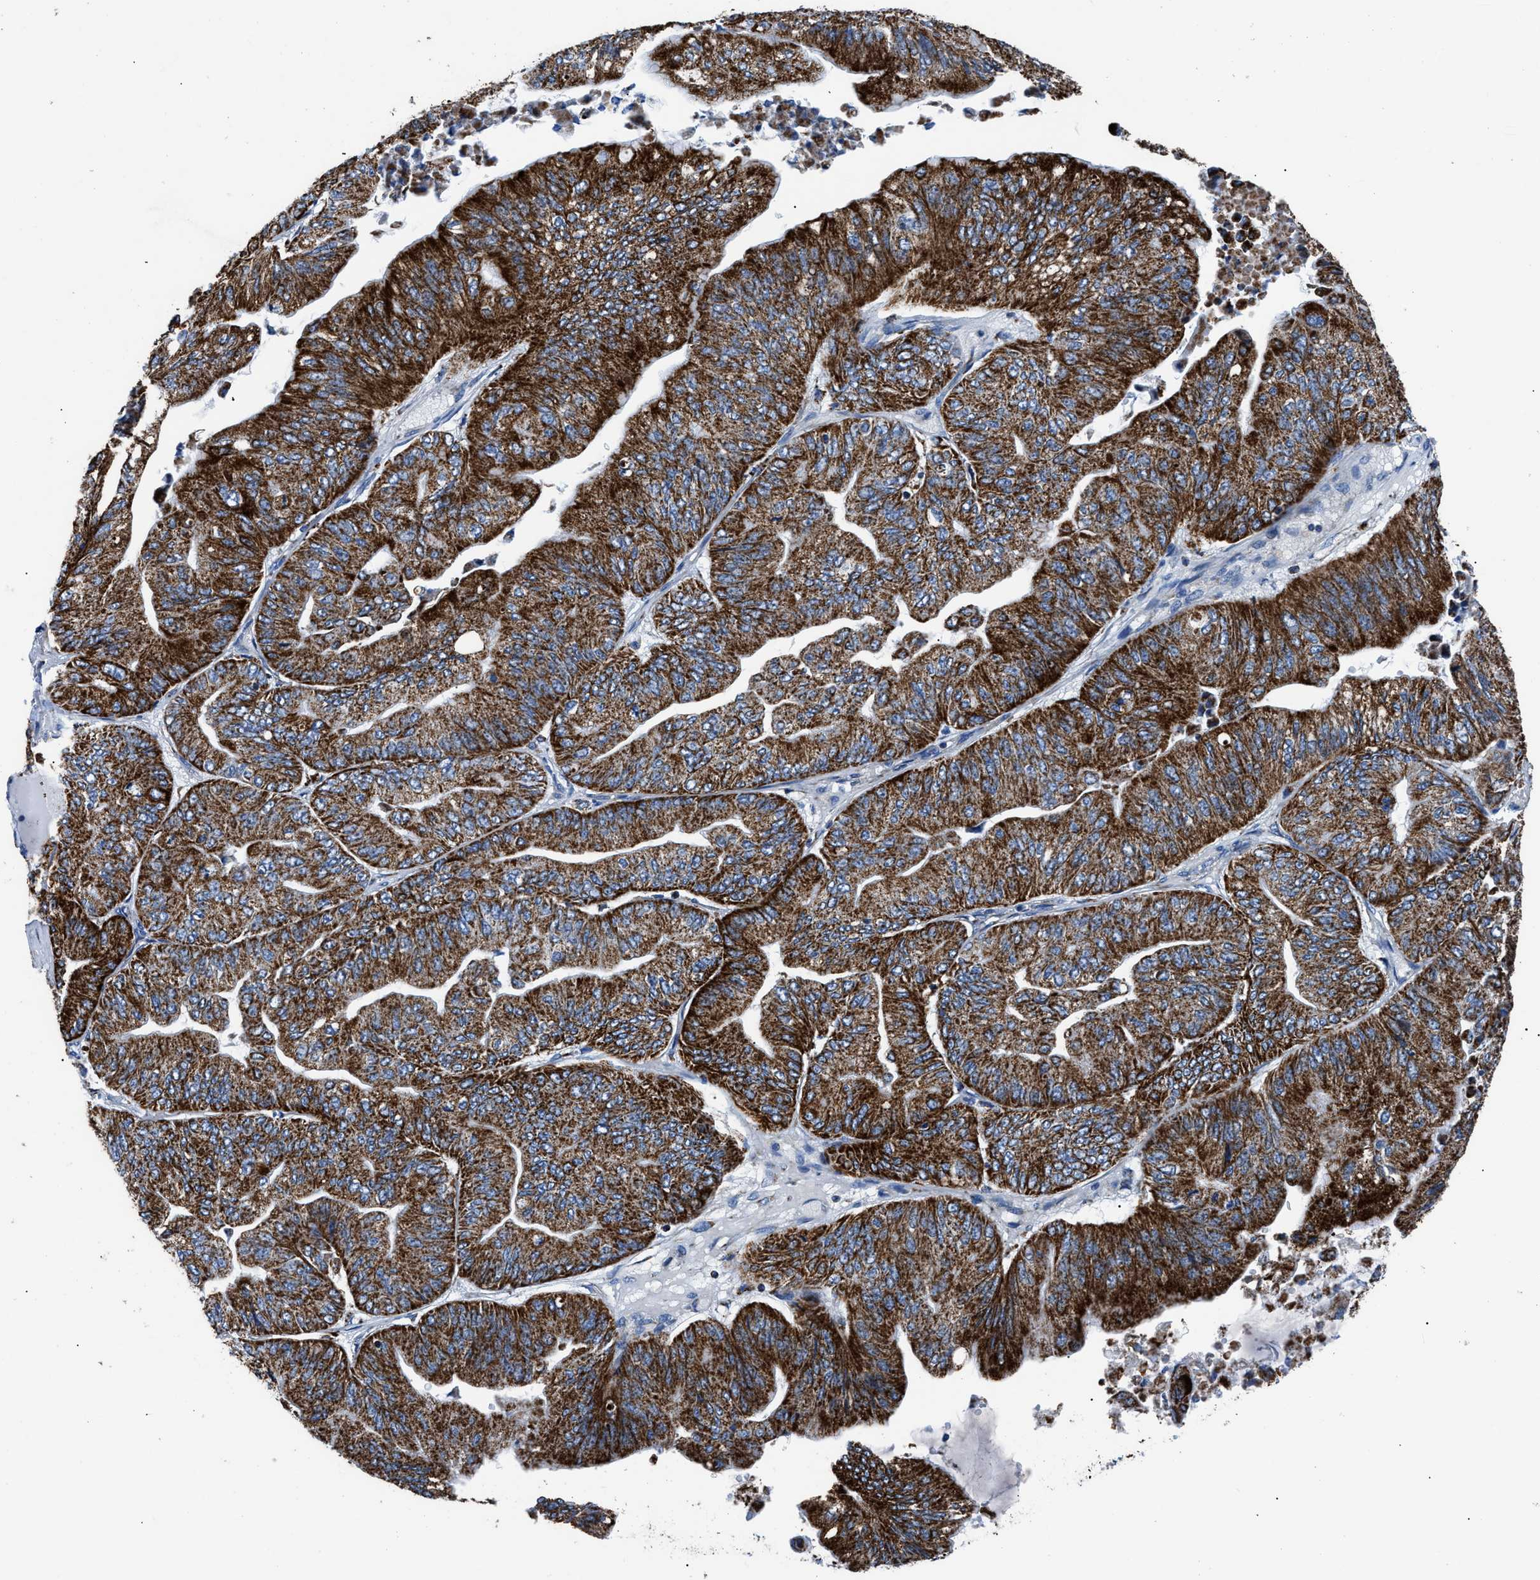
{"staining": {"intensity": "strong", "quantity": ">75%", "location": "cytoplasmic/membranous"}, "tissue": "ovarian cancer", "cell_type": "Tumor cells", "image_type": "cancer", "snomed": [{"axis": "morphology", "description": "Cystadenocarcinoma, mucinous, NOS"}, {"axis": "topography", "description": "Ovary"}], "caption": "Protein analysis of ovarian cancer (mucinous cystadenocarcinoma) tissue demonstrates strong cytoplasmic/membranous staining in approximately >75% of tumor cells.", "gene": "ZDHHC3", "patient": {"sex": "female", "age": 61}}